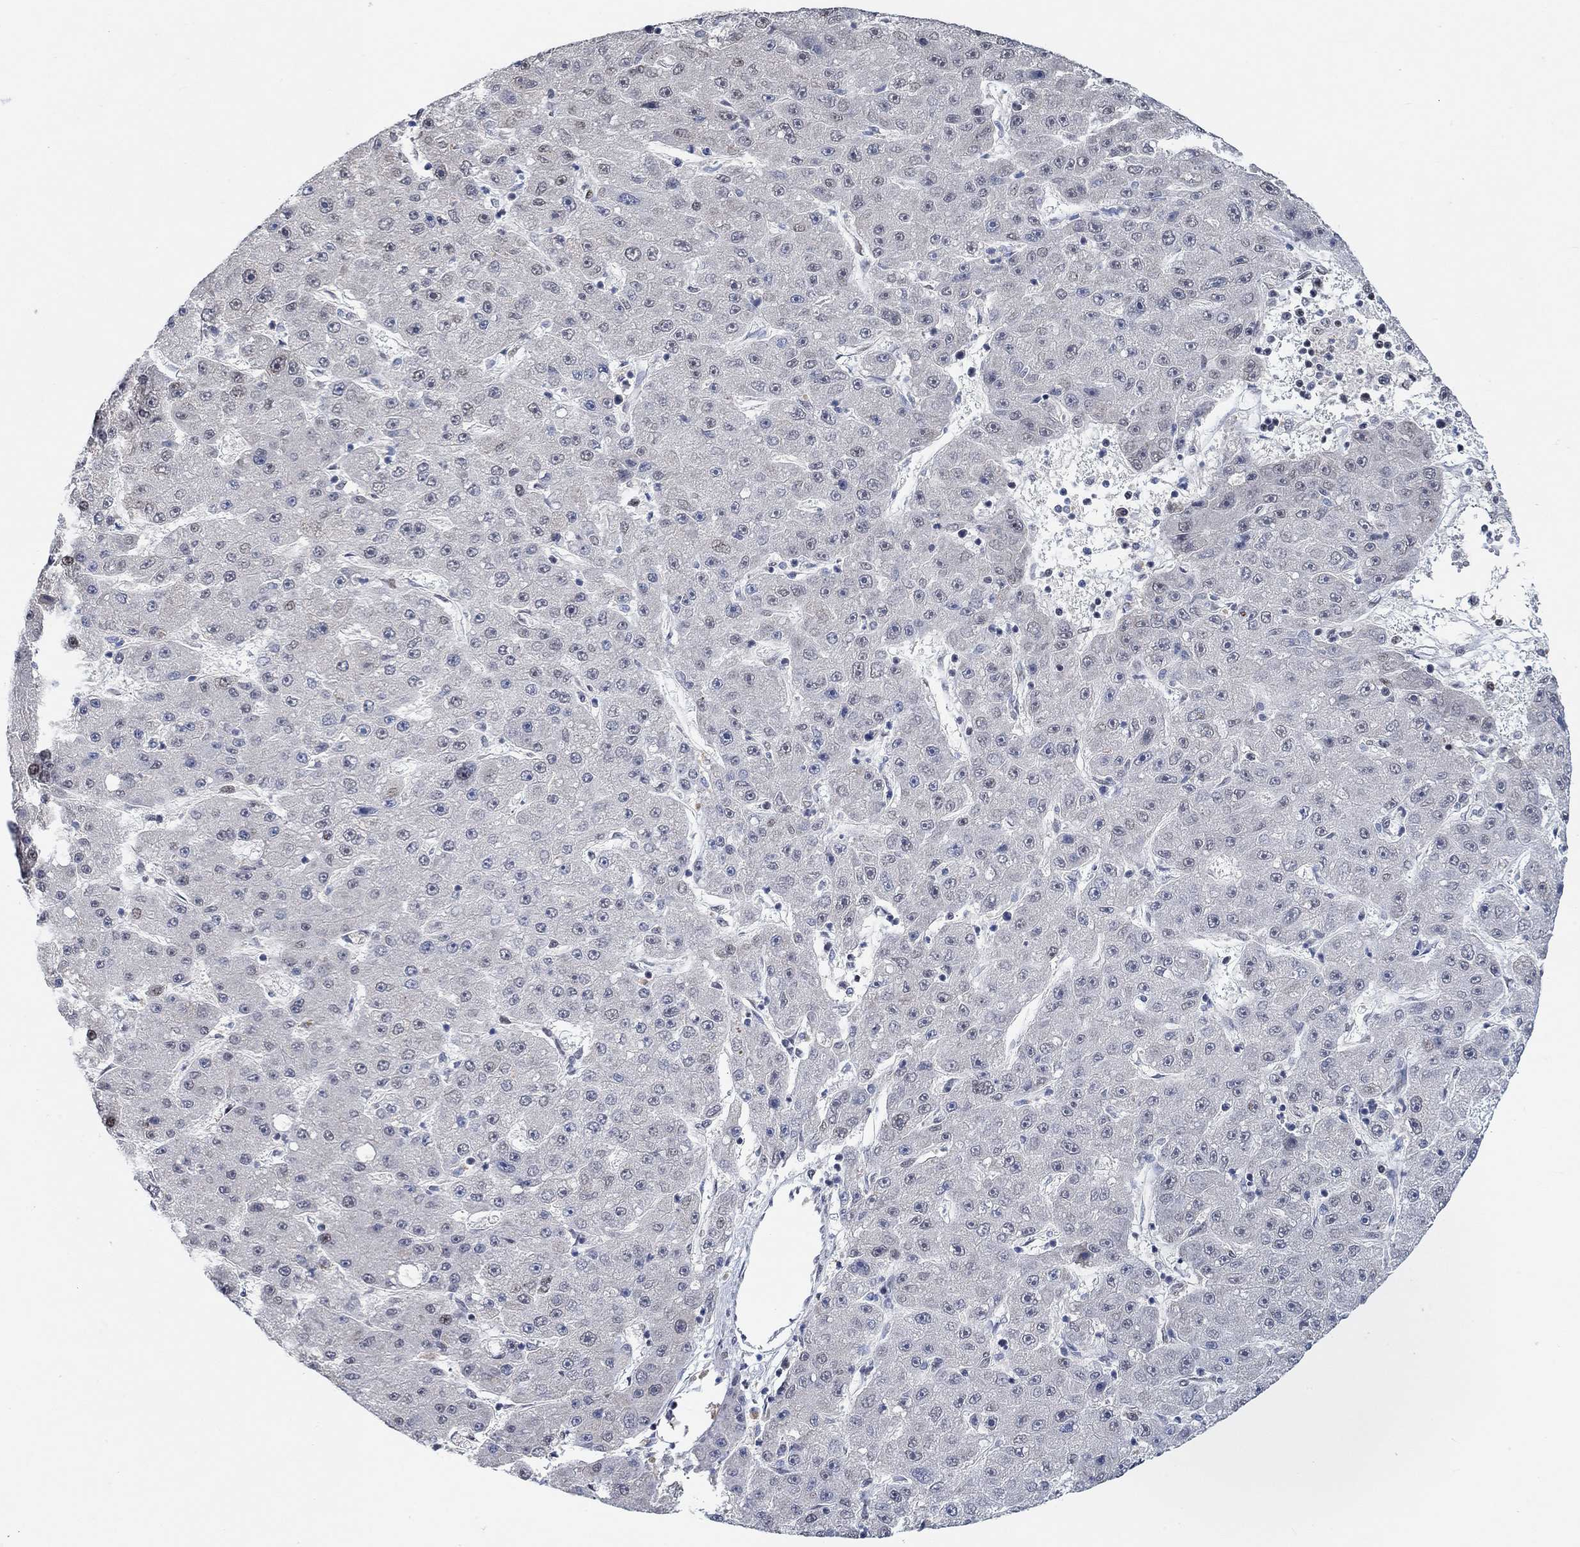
{"staining": {"intensity": "negative", "quantity": "none", "location": "none"}, "tissue": "liver cancer", "cell_type": "Tumor cells", "image_type": "cancer", "snomed": [{"axis": "morphology", "description": "Carcinoma, Hepatocellular, NOS"}, {"axis": "topography", "description": "Liver"}], "caption": "This is an immunohistochemistry histopathology image of human liver cancer. There is no expression in tumor cells.", "gene": "USP39", "patient": {"sex": "male", "age": 67}}